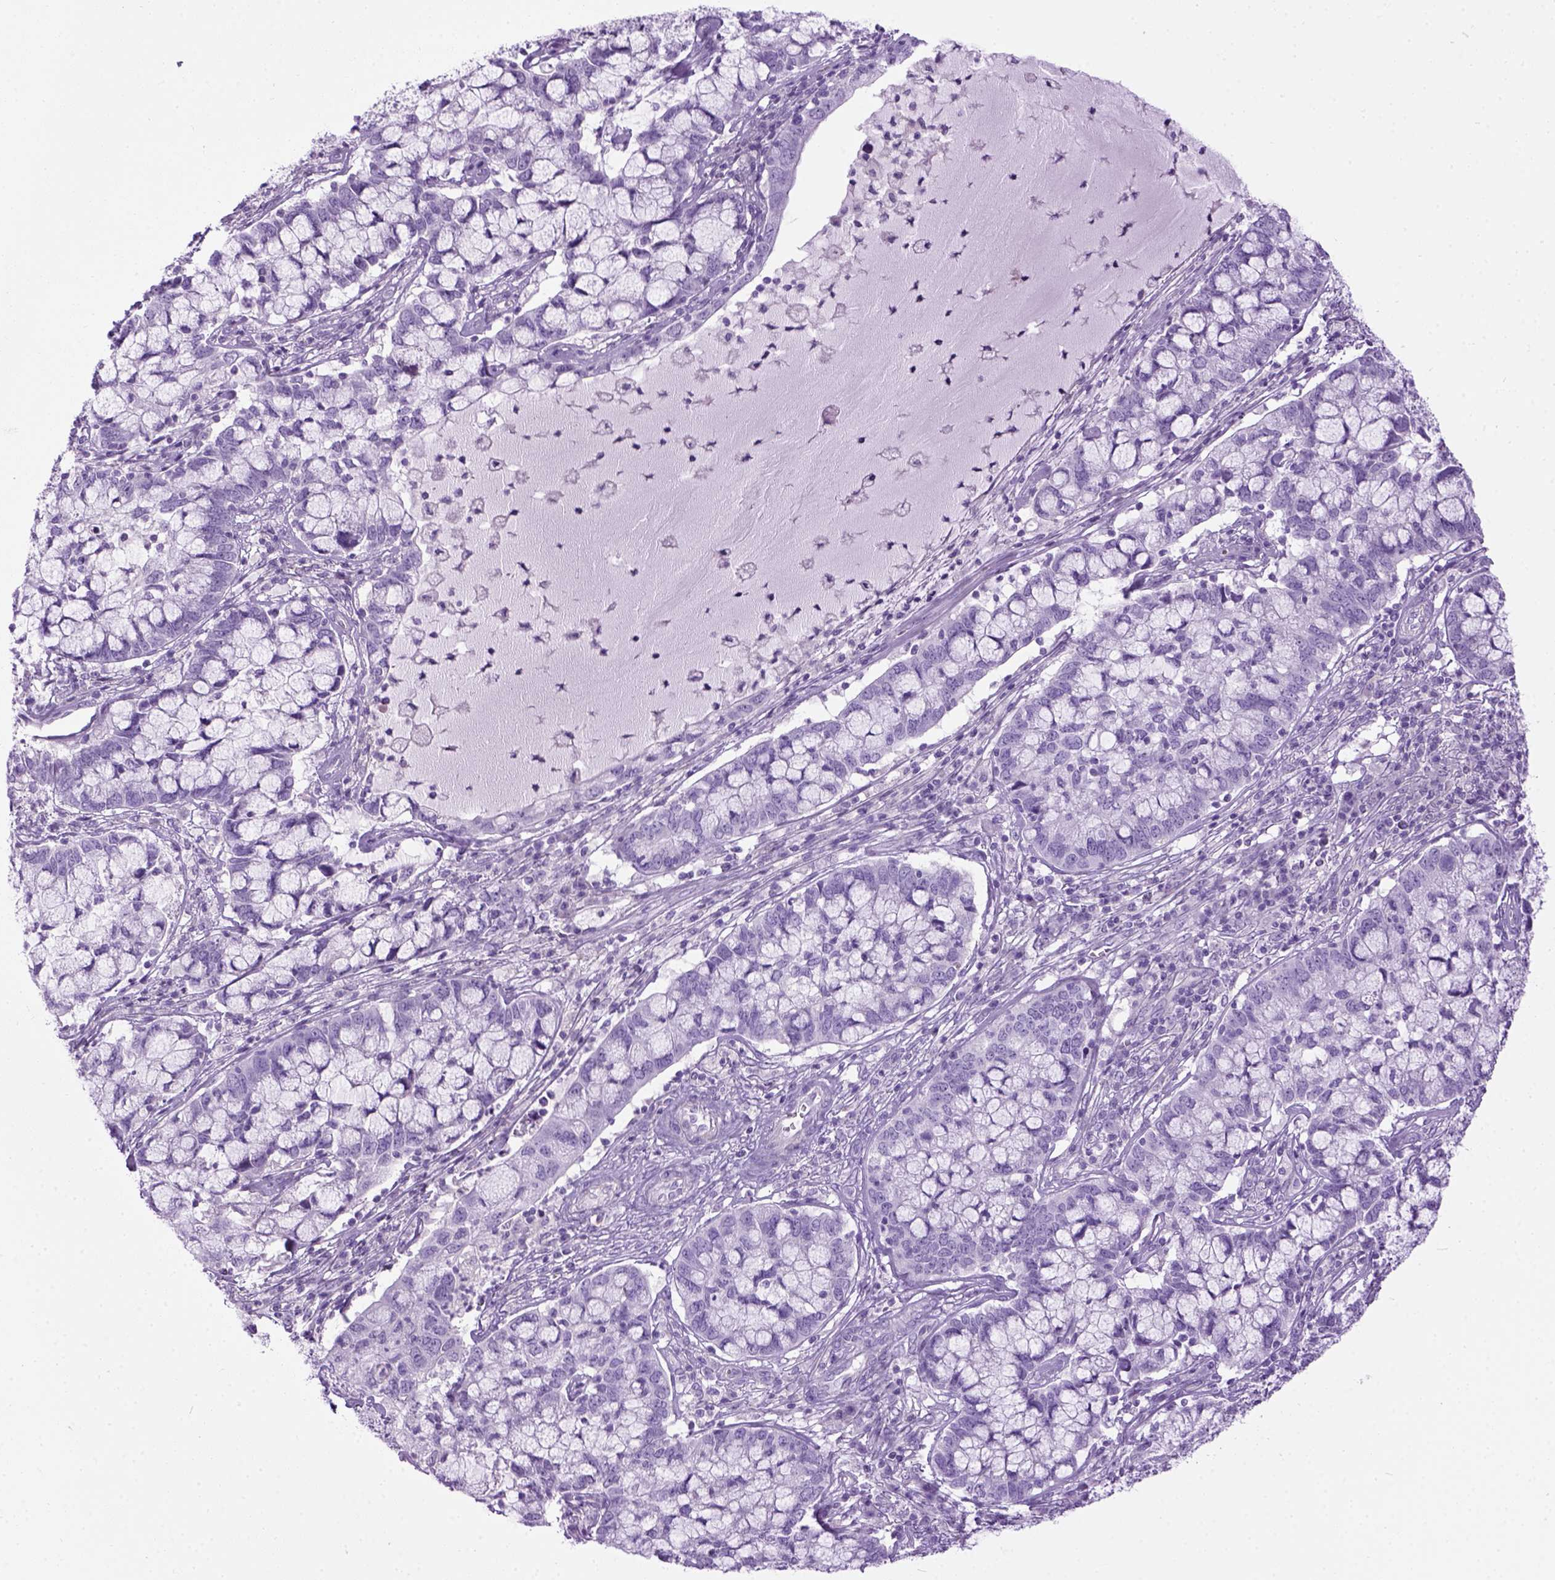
{"staining": {"intensity": "negative", "quantity": "none", "location": "none"}, "tissue": "cervical cancer", "cell_type": "Tumor cells", "image_type": "cancer", "snomed": [{"axis": "morphology", "description": "Adenocarcinoma, NOS"}, {"axis": "topography", "description": "Cervix"}], "caption": "Immunohistochemical staining of human adenocarcinoma (cervical) reveals no significant expression in tumor cells.", "gene": "GABRB2", "patient": {"sex": "female", "age": 40}}